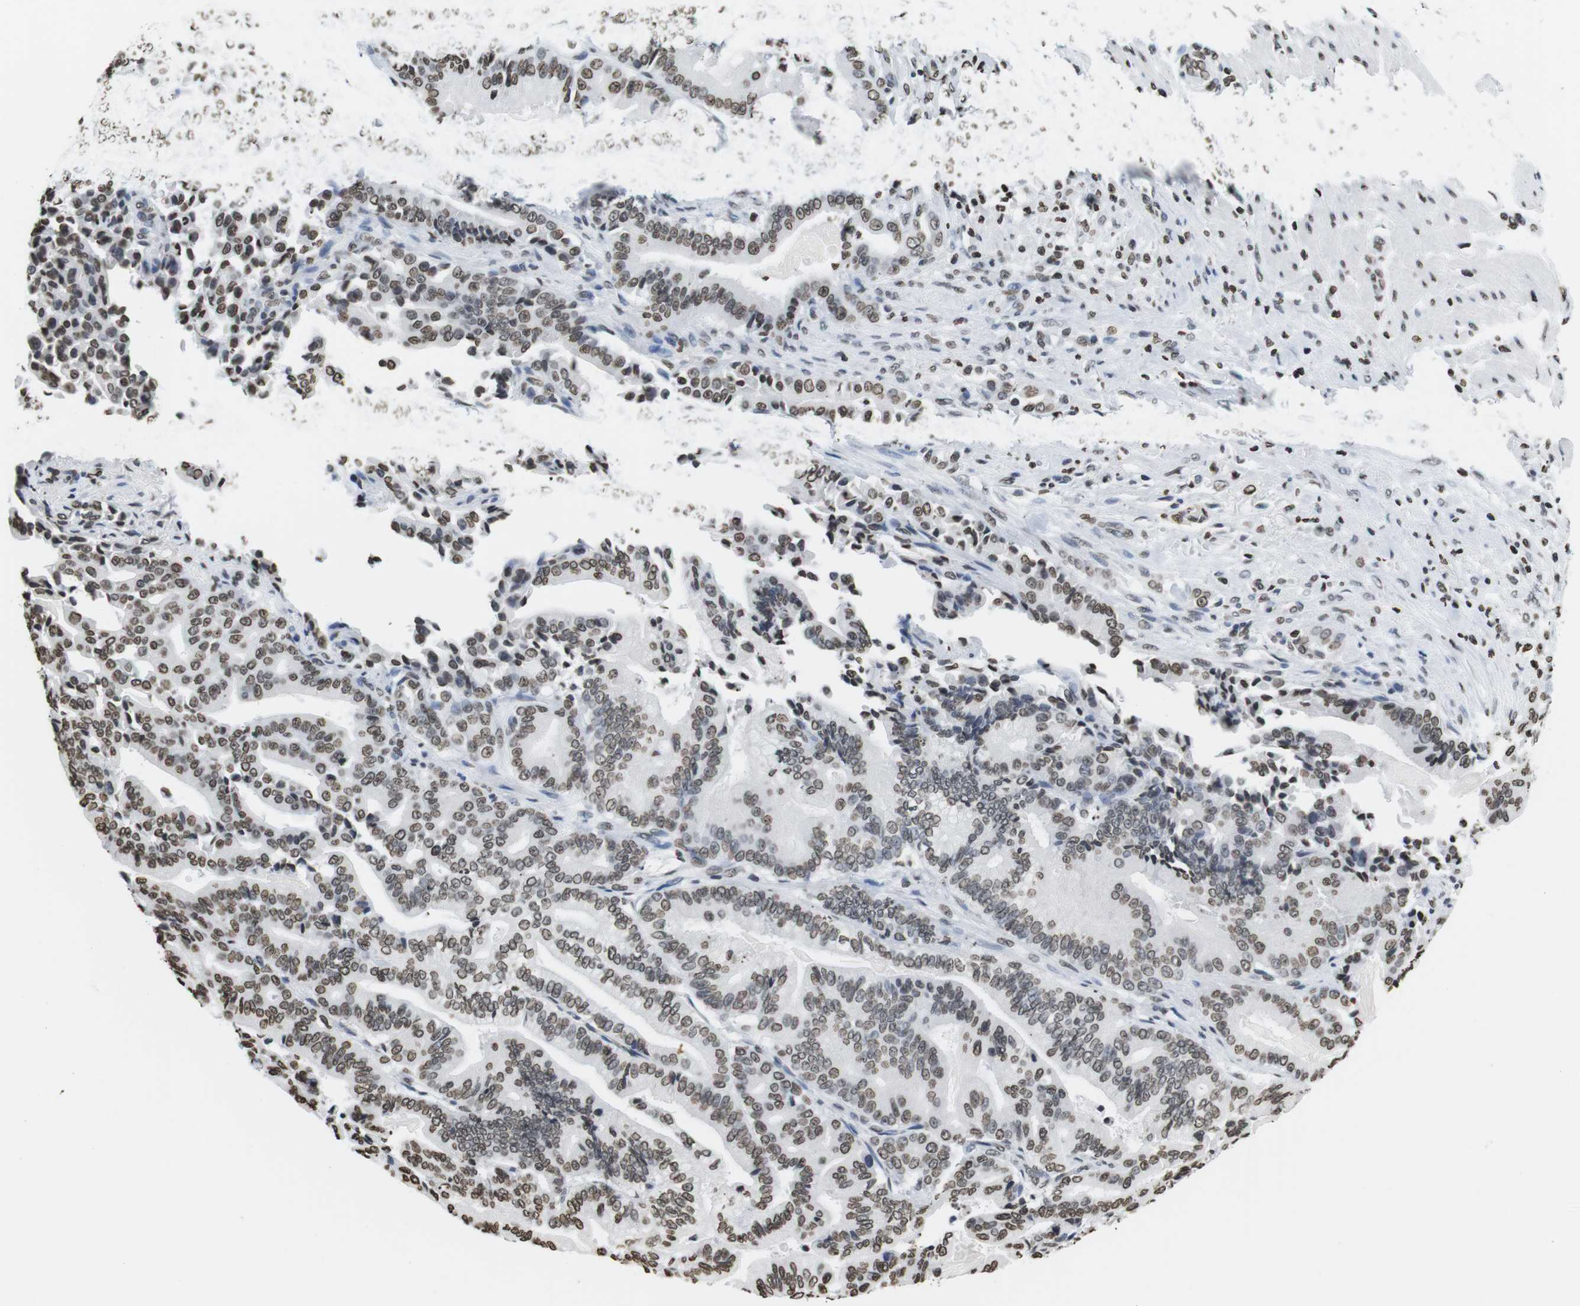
{"staining": {"intensity": "moderate", "quantity": ">75%", "location": "nuclear"}, "tissue": "pancreatic cancer", "cell_type": "Tumor cells", "image_type": "cancer", "snomed": [{"axis": "morphology", "description": "Normal tissue, NOS"}, {"axis": "morphology", "description": "Adenocarcinoma, NOS"}, {"axis": "topography", "description": "Pancreas"}], "caption": "Immunohistochemistry (IHC) photomicrograph of human pancreatic cancer stained for a protein (brown), which exhibits medium levels of moderate nuclear expression in about >75% of tumor cells.", "gene": "BSX", "patient": {"sex": "male", "age": 63}}